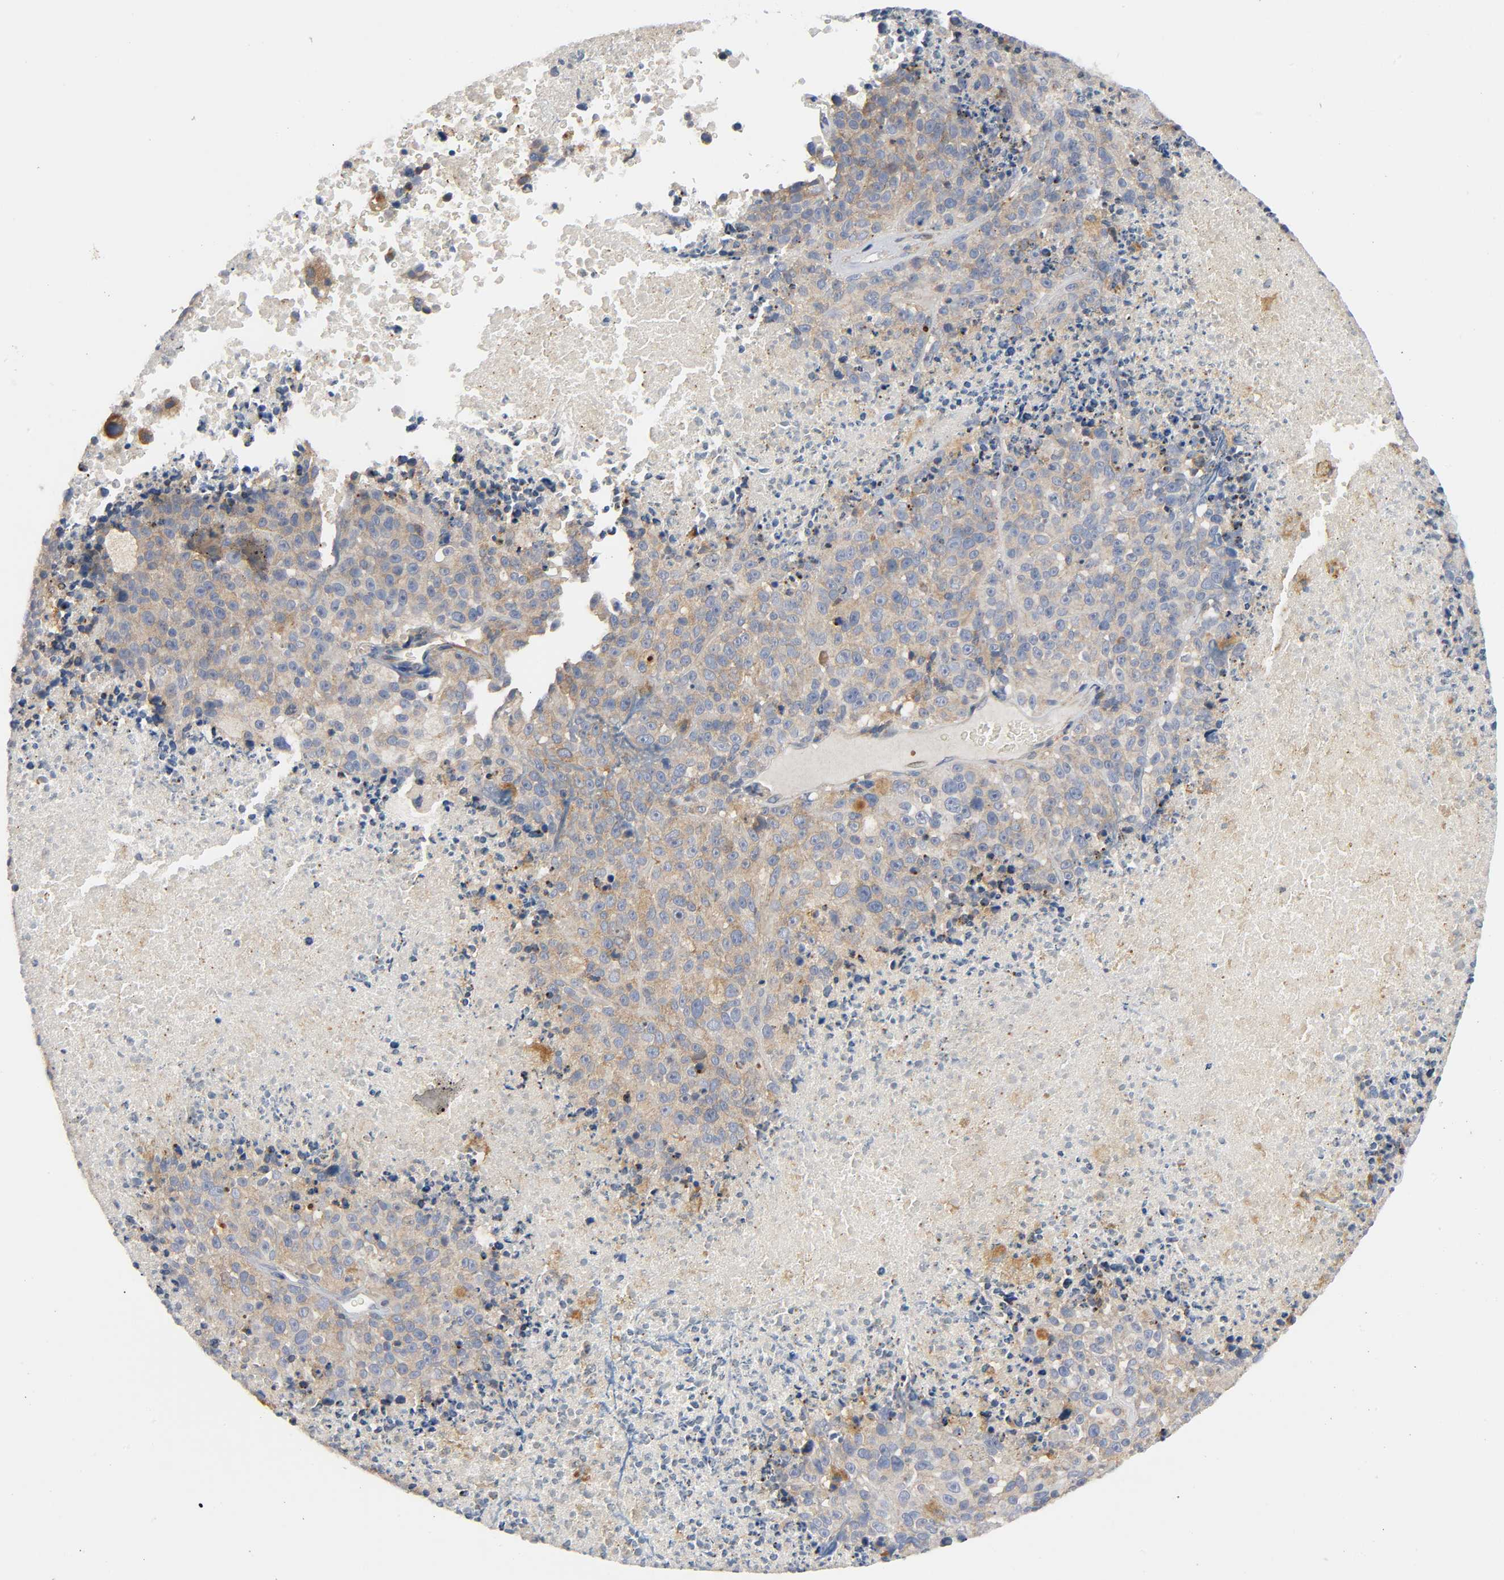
{"staining": {"intensity": "moderate", "quantity": ">75%", "location": "cytoplasmic/membranous"}, "tissue": "melanoma", "cell_type": "Tumor cells", "image_type": "cancer", "snomed": [{"axis": "morphology", "description": "Malignant melanoma, Metastatic site"}, {"axis": "topography", "description": "Cerebral cortex"}], "caption": "Protein expression analysis of human malignant melanoma (metastatic site) reveals moderate cytoplasmic/membranous staining in about >75% of tumor cells.", "gene": "HDAC6", "patient": {"sex": "female", "age": 52}}